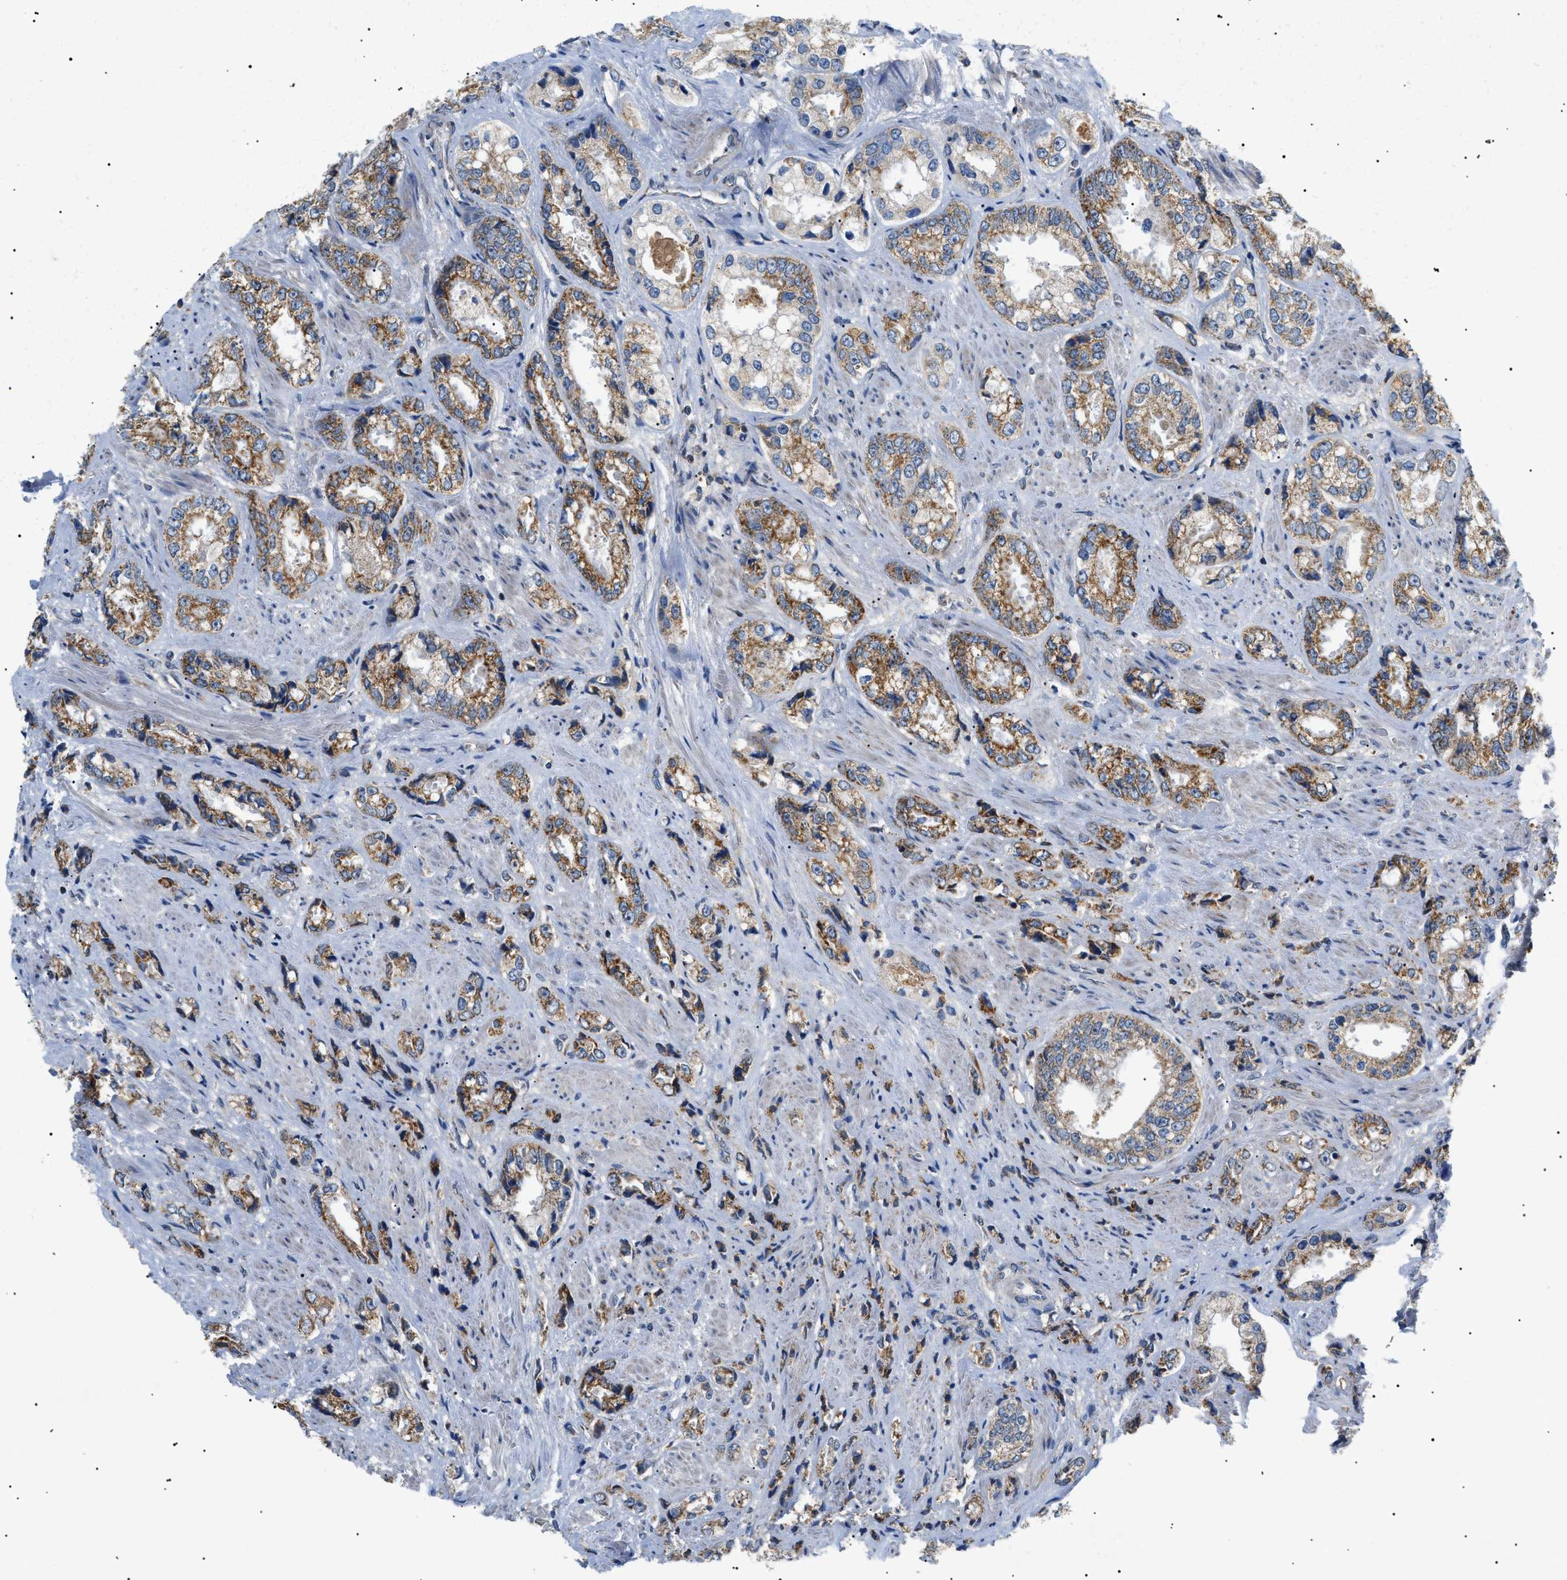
{"staining": {"intensity": "moderate", "quantity": ">75%", "location": "cytoplasmic/membranous"}, "tissue": "prostate cancer", "cell_type": "Tumor cells", "image_type": "cancer", "snomed": [{"axis": "morphology", "description": "Adenocarcinoma, High grade"}, {"axis": "topography", "description": "Prostate"}], "caption": "The micrograph displays staining of adenocarcinoma (high-grade) (prostate), revealing moderate cytoplasmic/membranous protein positivity (brown color) within tumor cells.", "gene": "TOMM6", "patient": {"sex": "male", "age": 61}}